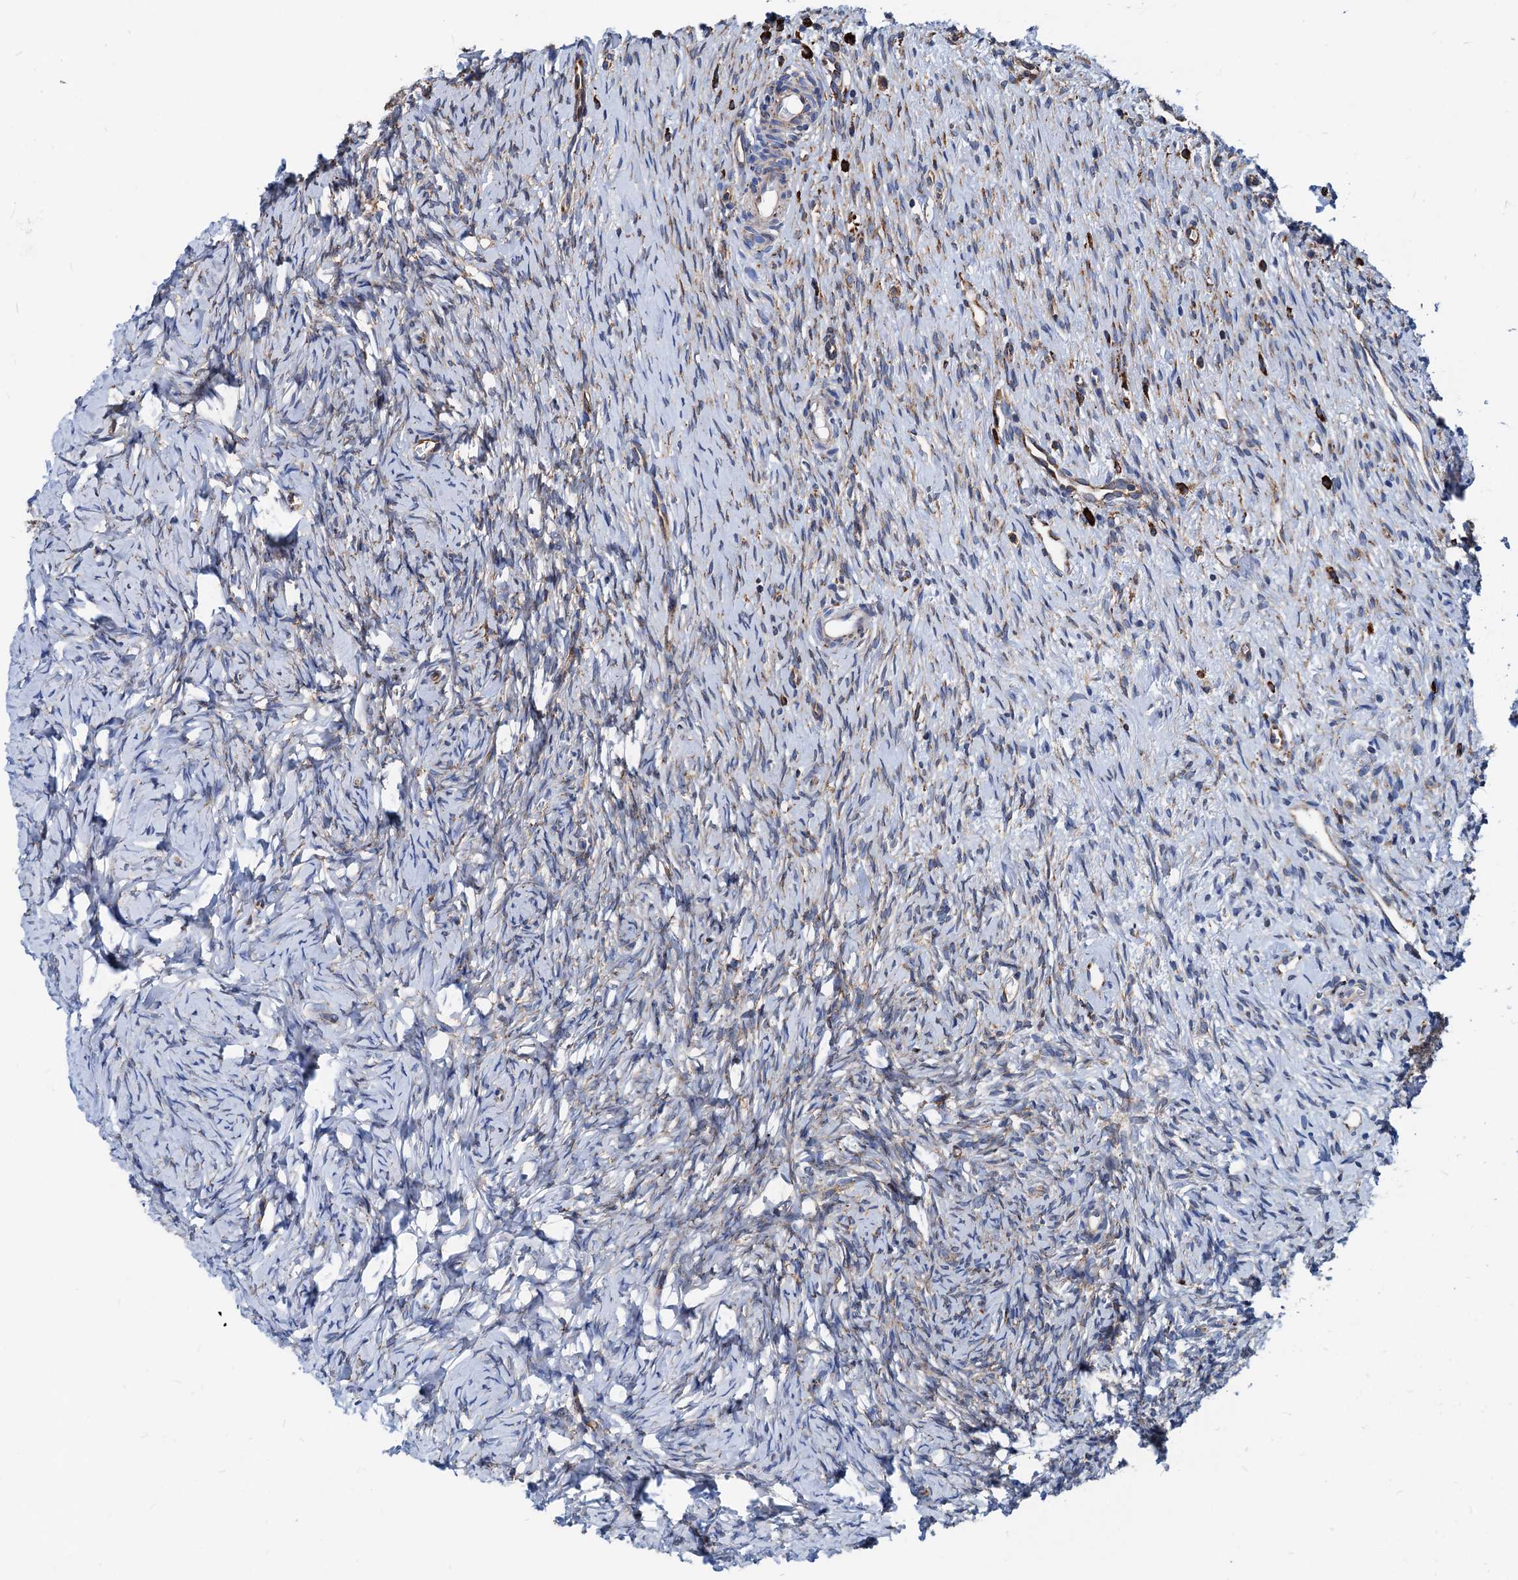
{"staining": {"intensity": "weak", "quantity": "25%-75%", "location": "cytoplasmic/membranous"}, "tissue": "ovary", "cell_type": "Ovarian stroma cells", "image_type": "normal", "snomed": [{"axis": "morphology", "description": "Normal tissue, NOS"}, {"axis": "topography", "description": "Ovary"}], "caption": "Ovary stained with IHC reveals weak cytoplasmic/membranous staining in about 25%-75% of ovarian stroma cells. The staining was performed using DAB (3,3'-diaminobenzidine), with brown indicating positive protein expression. Nuclei are stained blue with hematoxylin.", "gene": "HSPA5", "patient": {"sex": "female", "age": 51}}